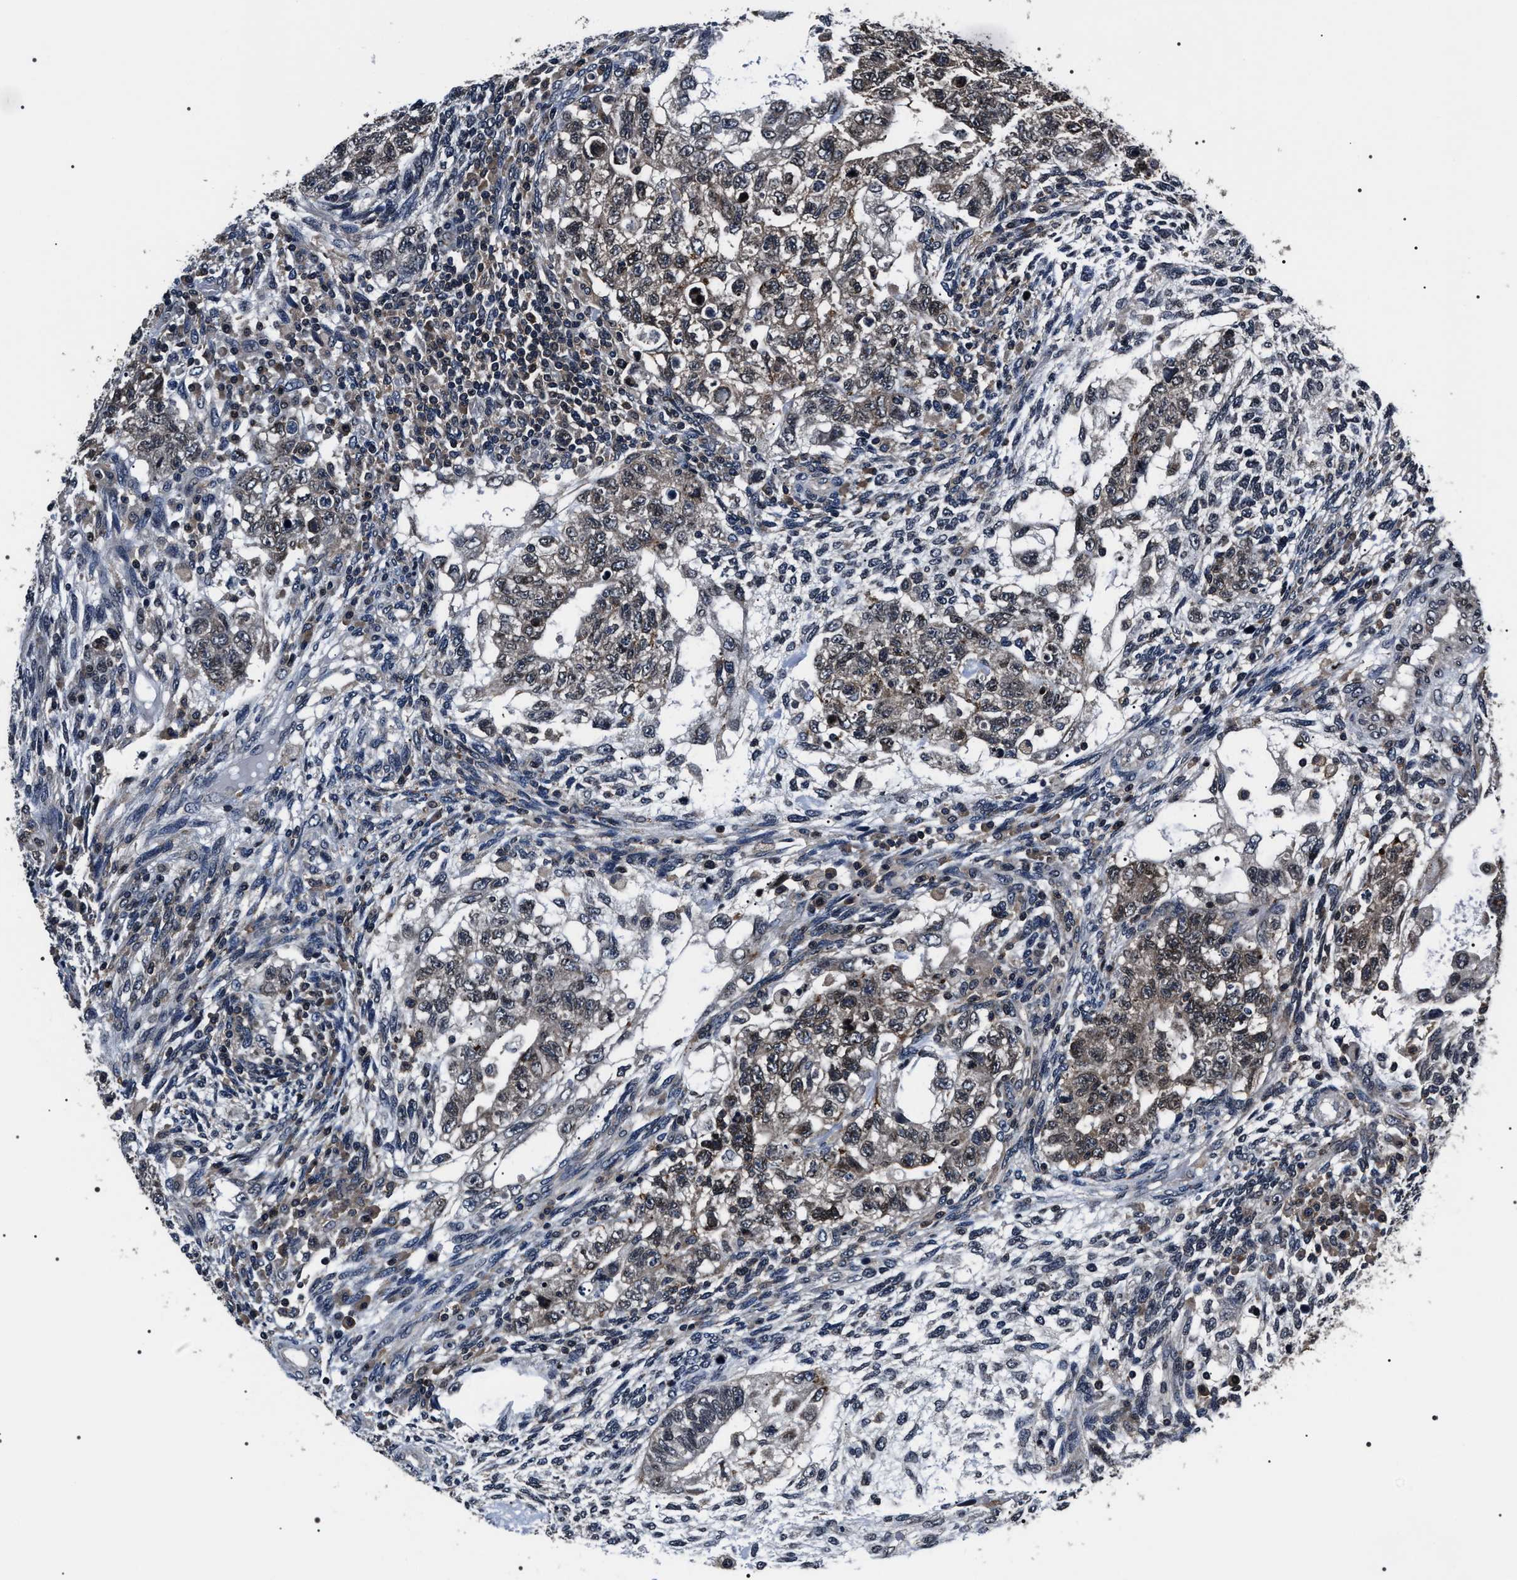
{"staining": {"intensity": "weak", "quantity": "<25%", "location": "nuclear"}, "tissue": "testis cancer", "cell_type": "Tumor cells", "image_type": "cancer", "snomed": [{"axis": "morphology", "description": "Normal tissue, NOS"}, {"axis": "morphology", "description": "Carcinoma, Embryonal, NOS"}, {"axis": "topography", "description": "Testis"}], "caption": "This image is of testis embryonal carcinoma stained with immunohistochemistry (IHC) to label a protein in brown with the nuclei are counter-stained blue. There is no expression in tumor cells. (DAB (3,3'-diaminobenzidine) immunohistochemistry, high magnification).", "gene": "SIPA1", "patient": {"sex": "male", "age": 36}}